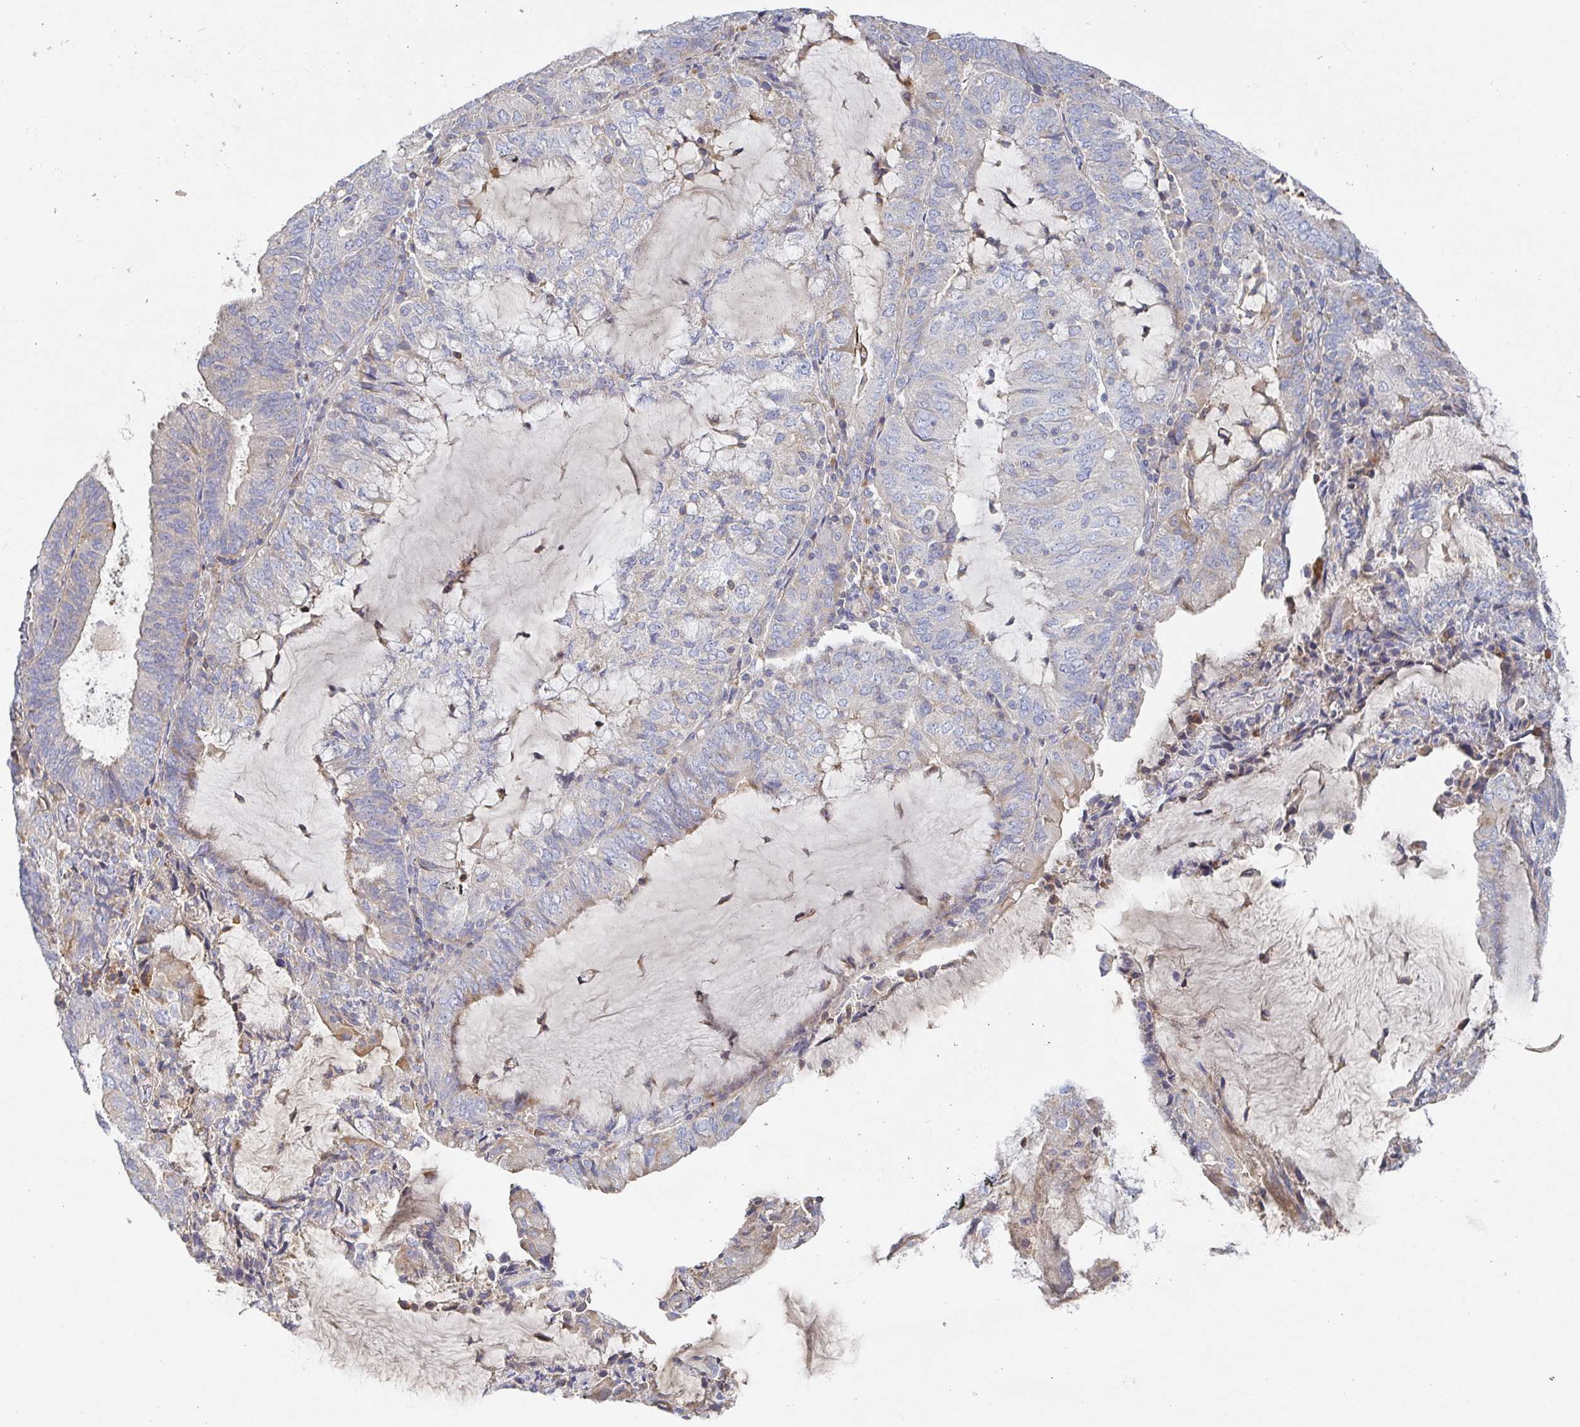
{"staining": {"intensity": "negative", "quantity": "none", "location": "none"}, "tissue": "endometrial cancer", "cell_type": "Tumor cells", "image_type": "cancer", "snomed": [{"axis": "morphology", "description": "Adenocarcinoma, NOS"}, {"axis": "topography", "description": "Endometrium"}], "caption": "This is a image of immunohistochemistry (IHC) staining of endometrial cancer, which shows no staining in tumor cells.", "gene": "IRAK2", "patient": {"sex": "female", "age": 81}}